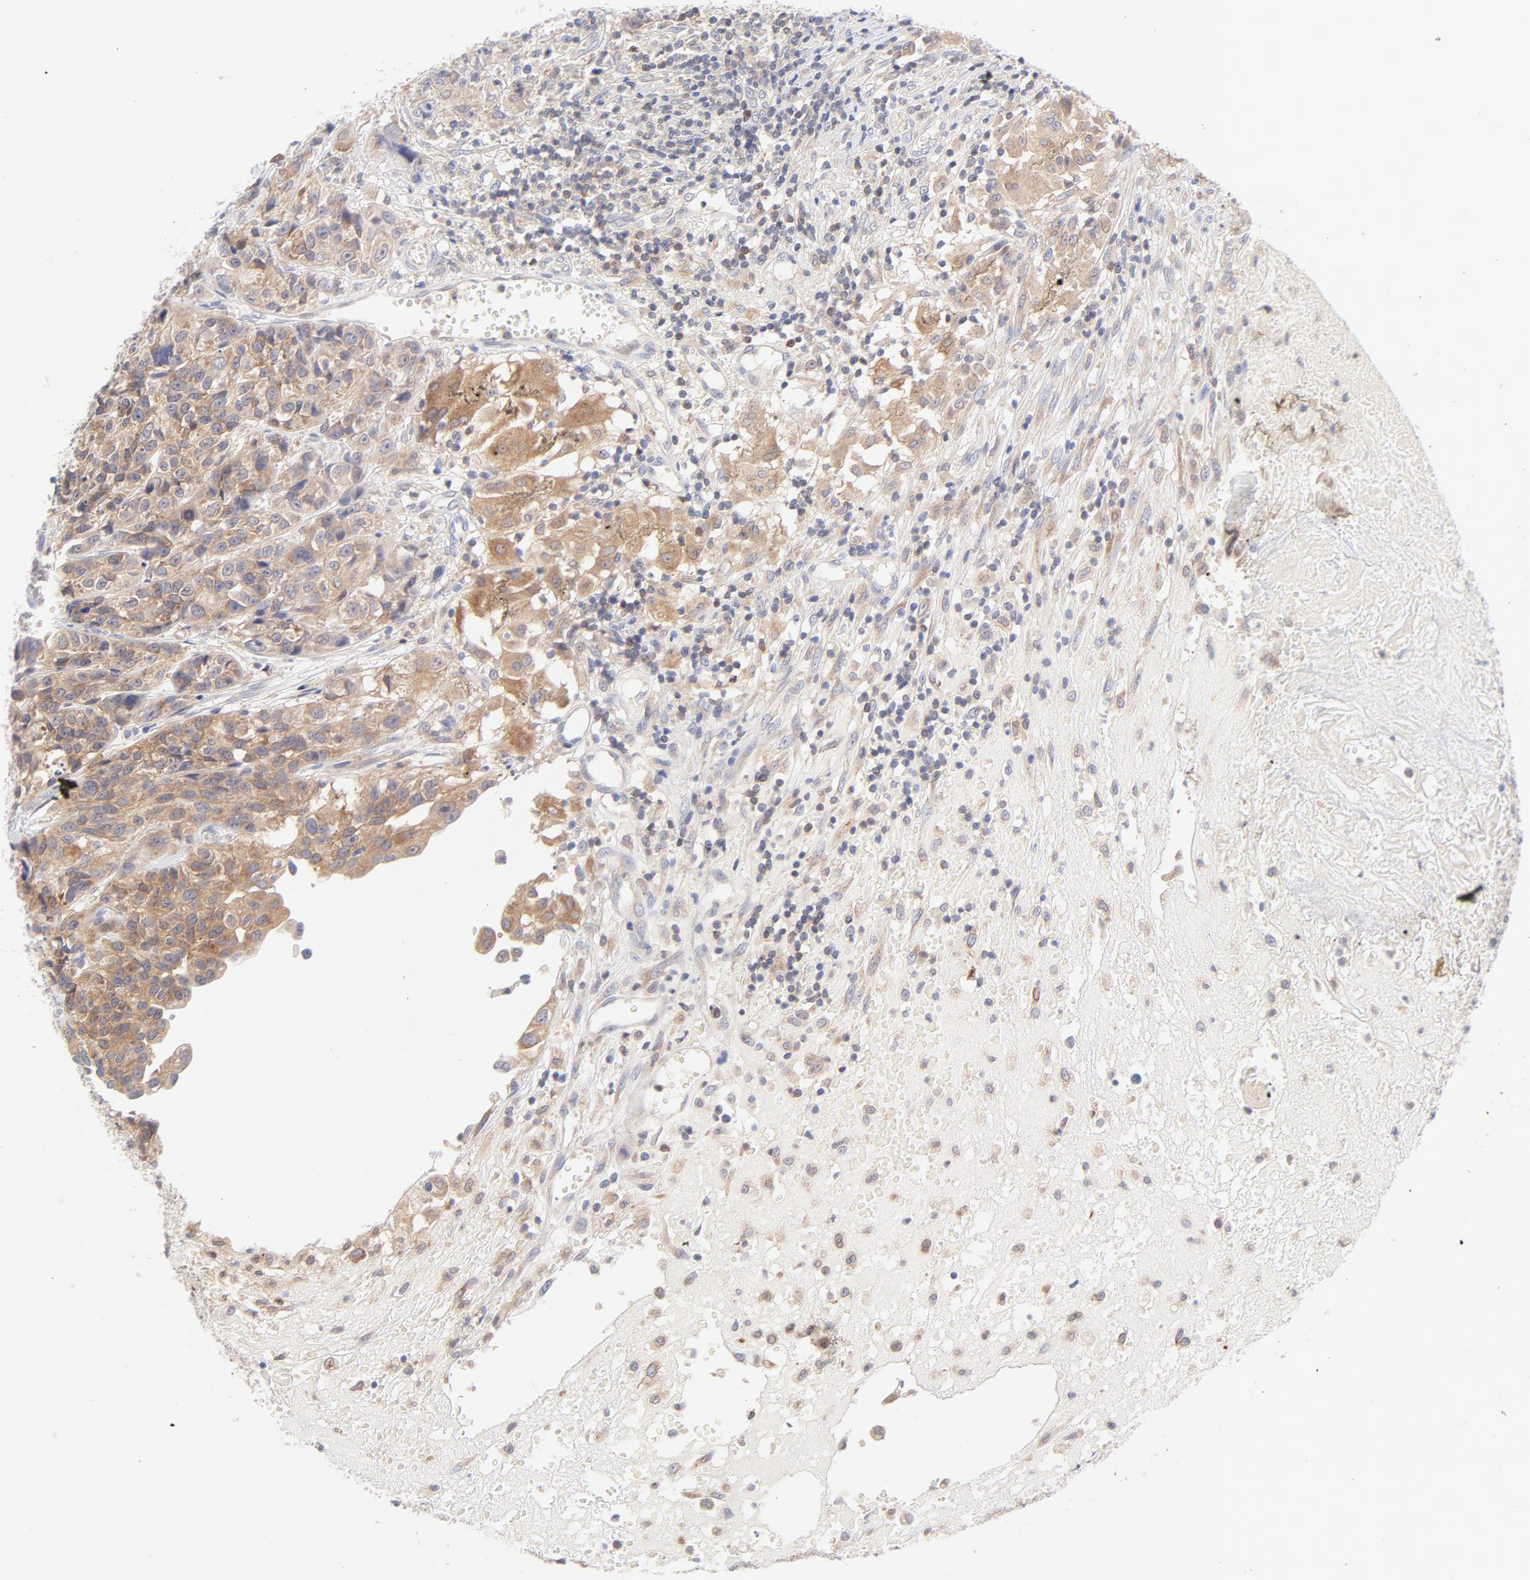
{"staining": {"intensity": "moderate", "quantity": ">75%", "location": "cytoplasmic/membranous"}, "tissue": "urothelial cancer", "cell_type": "Tumor cells", "image_type": "cancer", "snomed": [{"axis": "morphology", "description": "Urothelial carcinoma, High grade"}, {"axis": "topography", "description": "Urinary bladder"}], "caption": "Protein expression analysis of human urothelial cancer reveals moderate cytoplasmic/membranous staining in about >75% of tumor cells.", "gene": "RPS6KA1", "patient": {"sex": "female", "age": 81}}